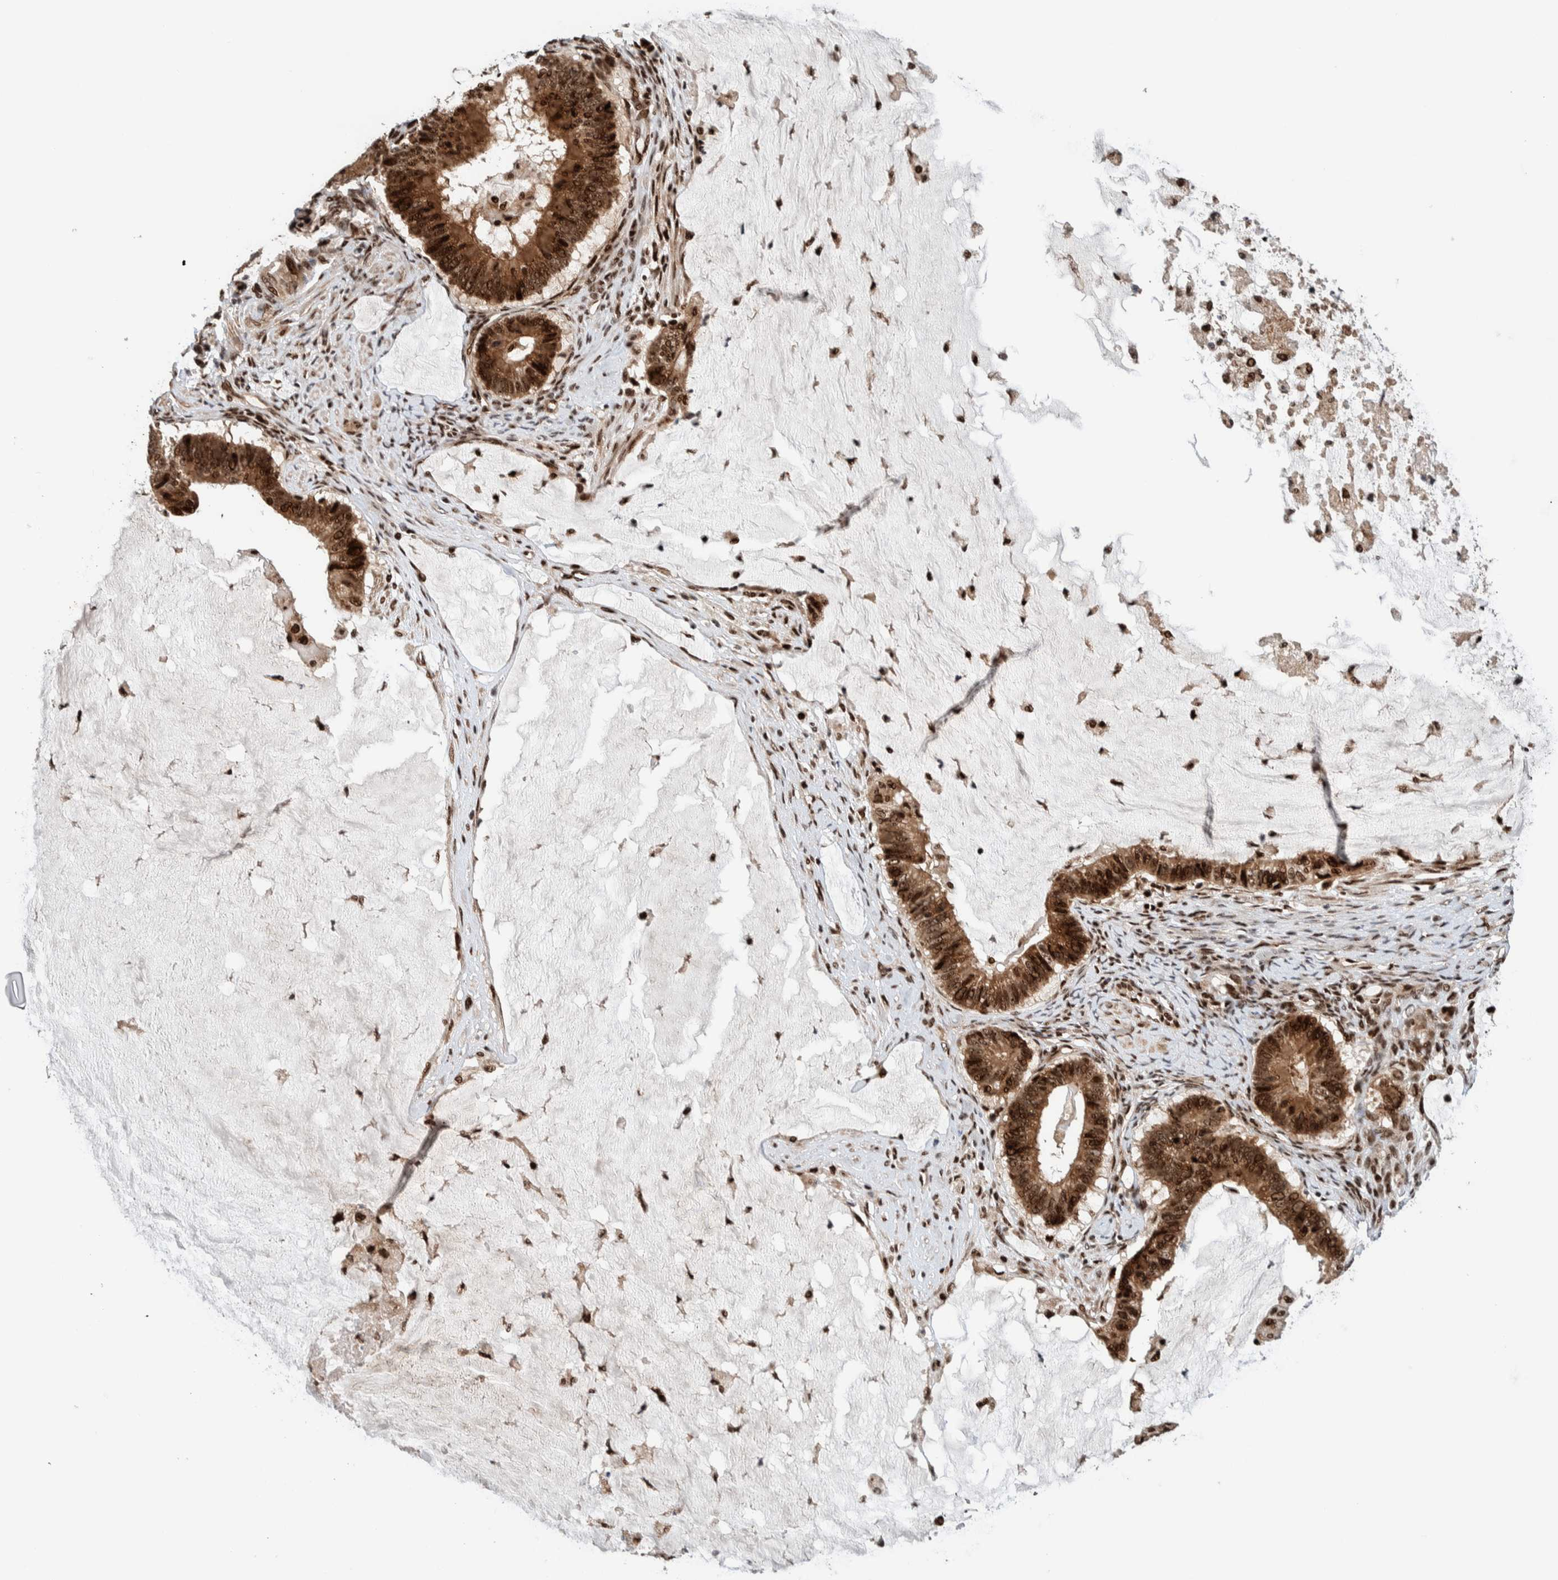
{"staining": {"intensity": "strong", "quantity": ">75%", "location": "cytoplasmic/membranous,nuclear"}, "tissue": "ovarian cancer", "cell_type": "Tumor cells", "image_type": "cancer", "snomed": [{"axis": "morphology", "description": "Cystadenocarcinoma, mucinous, NOS"}, {"axis": "topography", "description": "Ovary"}], "caption": "Protein staining of ovarian mucinous cystadenocarcinoma tissue displays strong cytoplasmic/membranous and nuclear staining in approximately >75% of tumor cells.", "gene": "CHD4", "patient": {"sex": "female", "age": 61}}